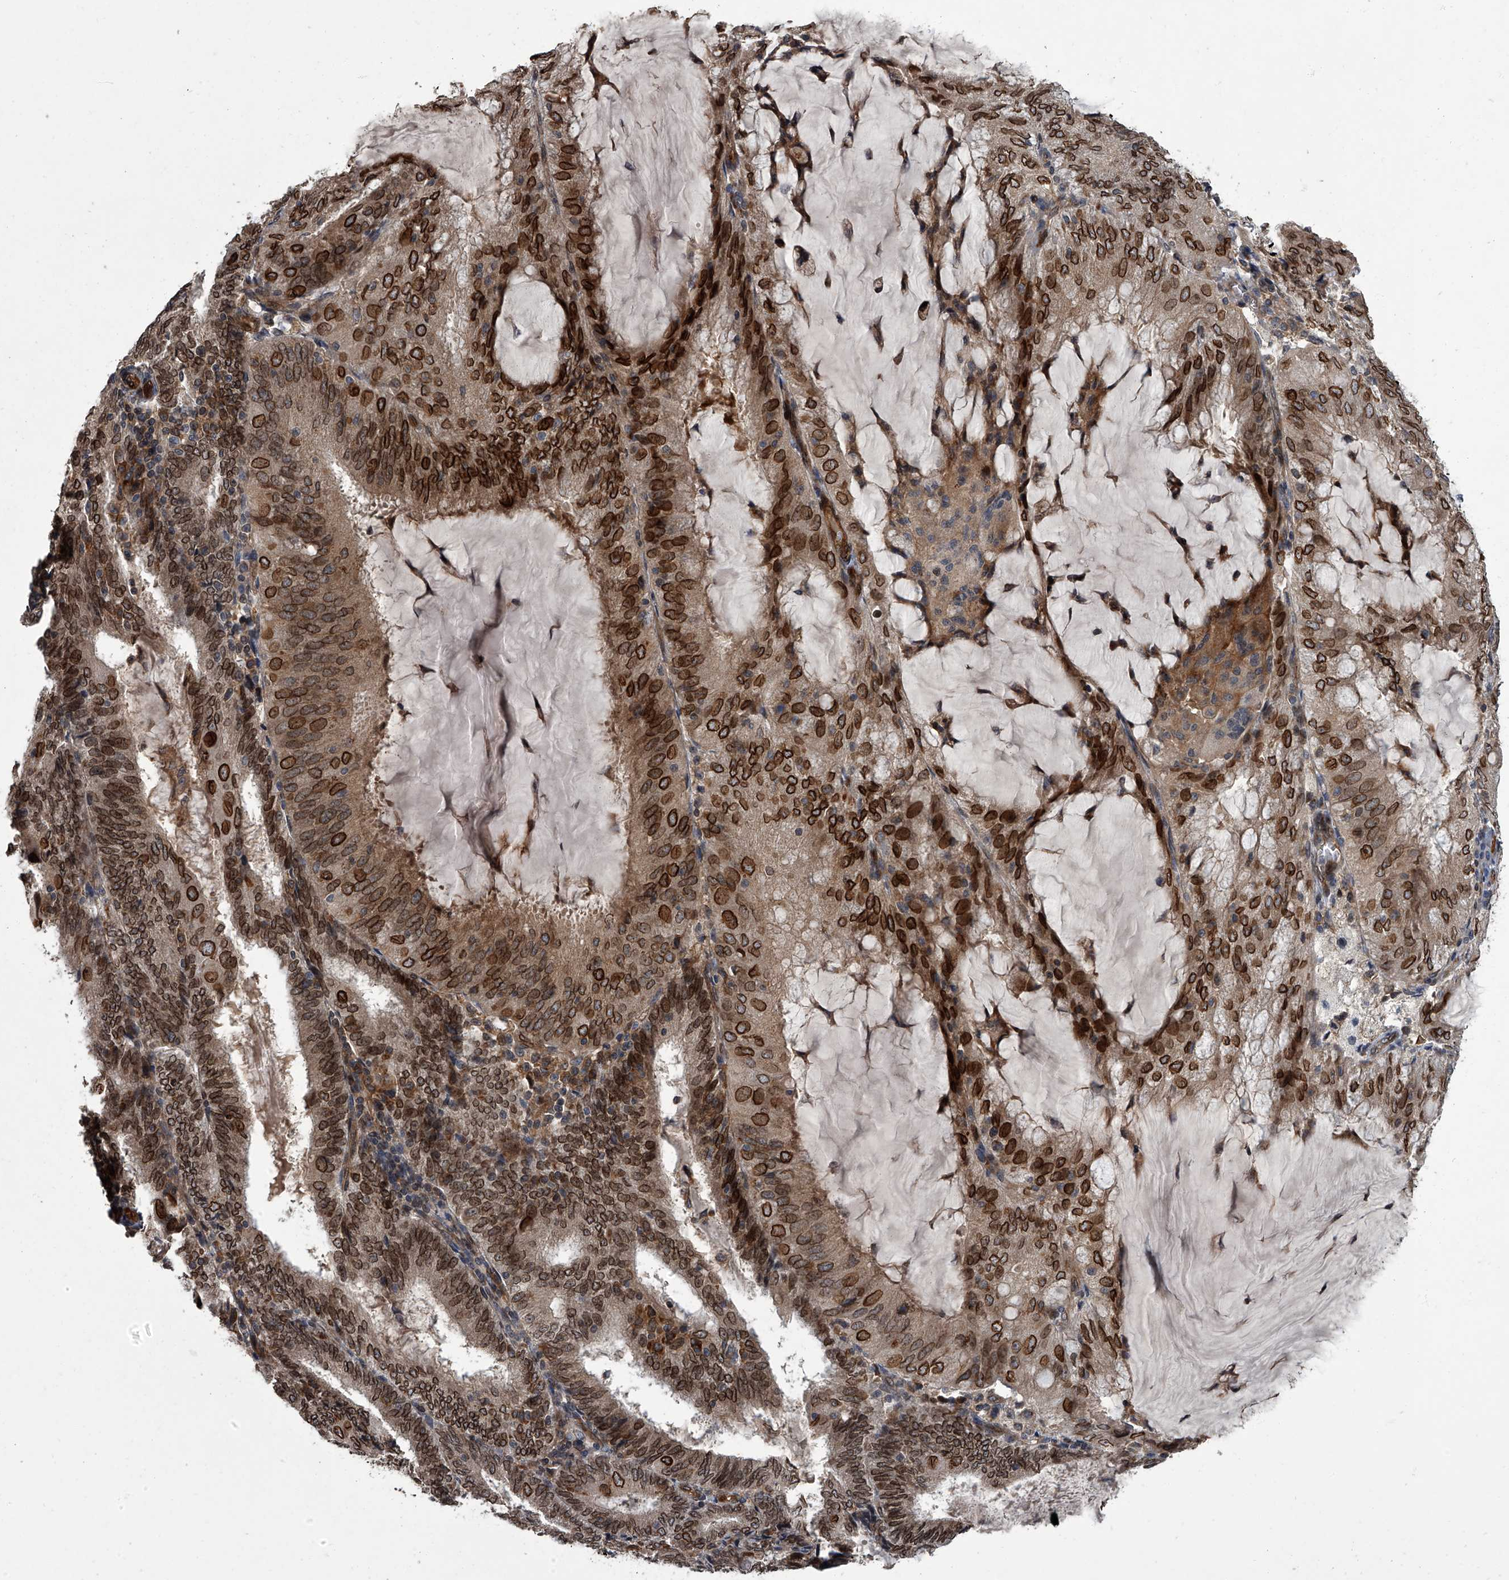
{"staining": {"intensity": "strong", "quantity": ">75%", "location": "cytoplasmic/membranous,nuclear"}, "tissue": "endometrial cancer", "cell_type": "Tumor cells", "image_type": "cancer", "snomed": [{"axis": "morphology", "description": "Adenocarcinoma, NOS"}, {"axis": "topography", "description": "Endometrium"}], "caption": "Human endometrial cancer stained with a brown dye shows strong cytoplasmic/membranous and nuclear positive expression in about >75% of tumor cells.", "gene": "LRRC8C", "patient": {"sex": "female", "age": 81}}